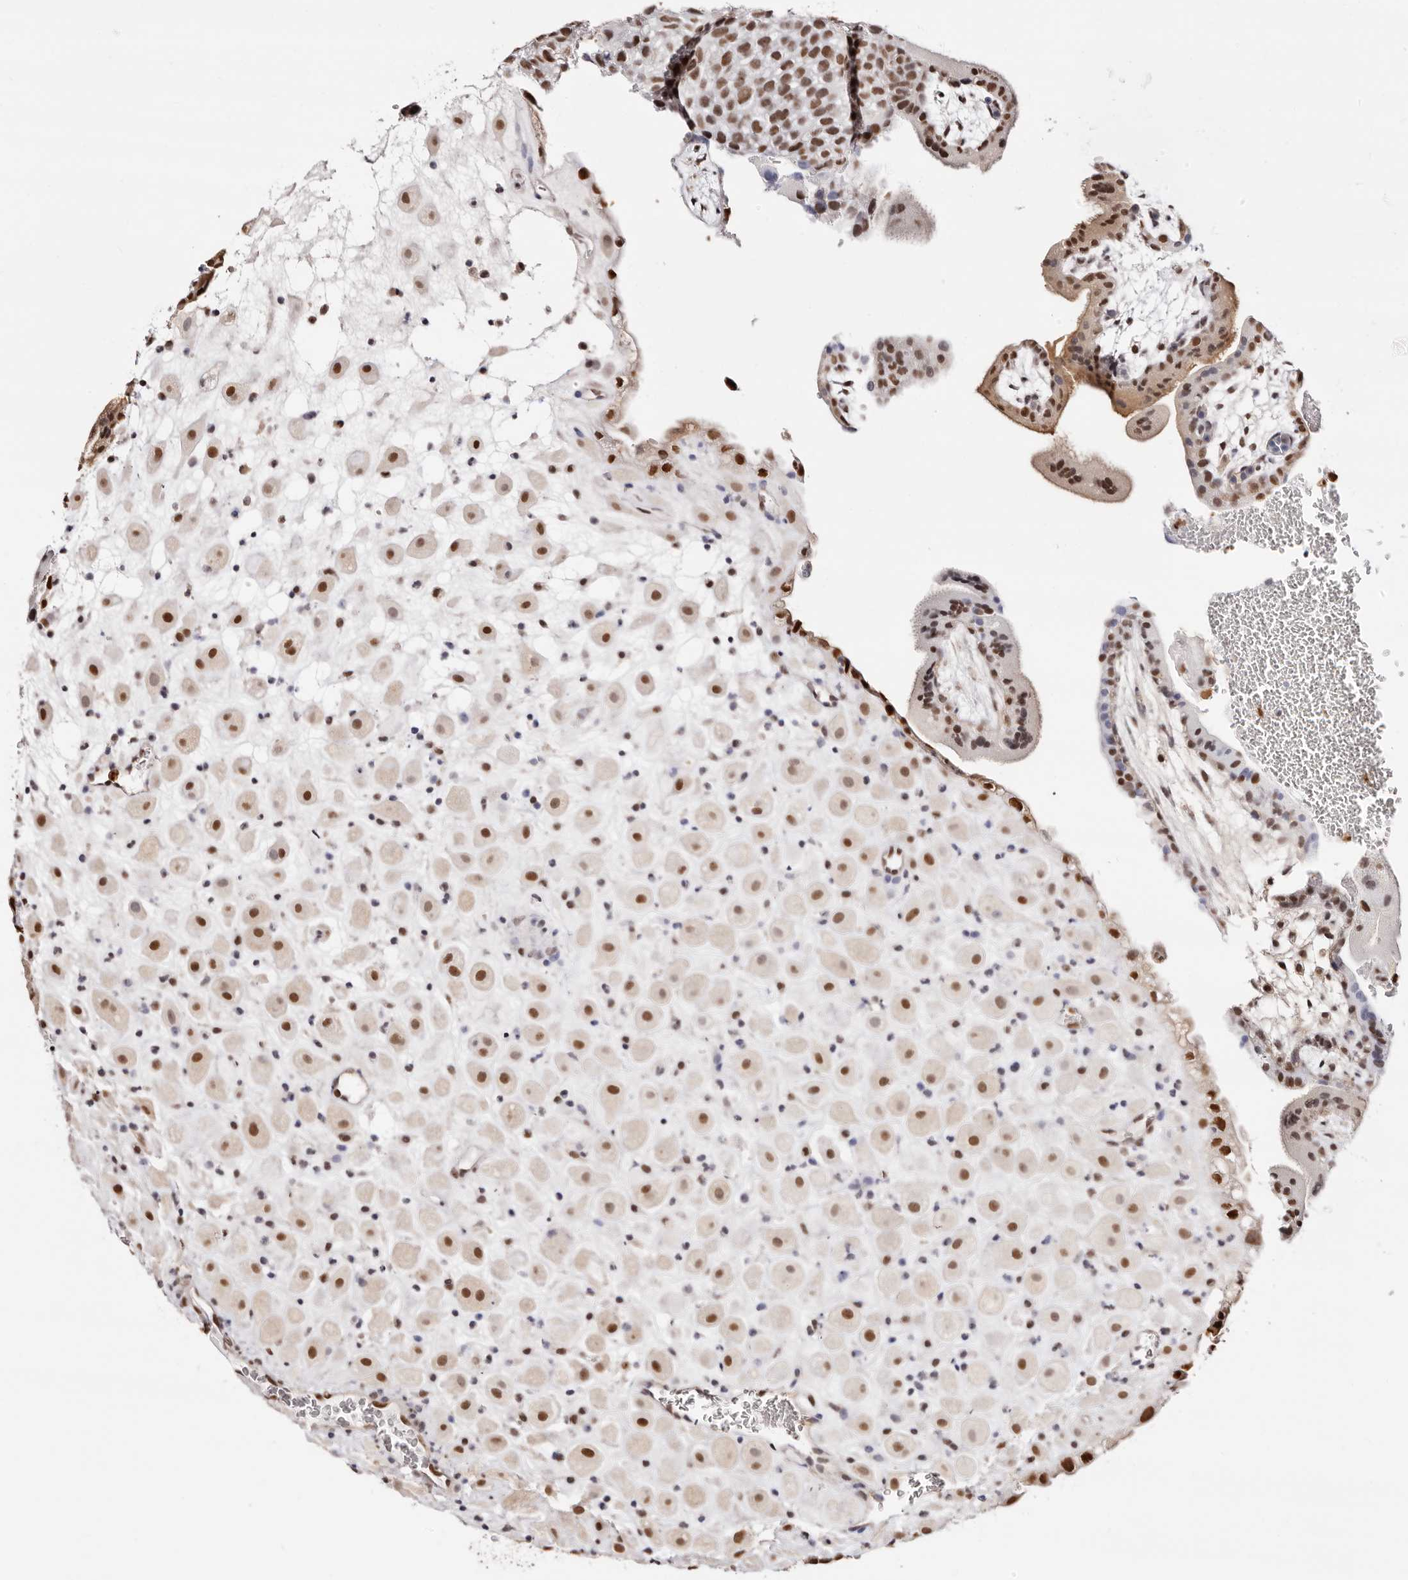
{"staining": {"intensity": "moderate", "quantity": ">75%", "location": "cytoplasmic/membranous,nuclear"}, "tissue": "placenta", "cell_type": "Trophoblastic cells", "image_type": "normal", "snomed": [{"axis": "morphology", "description": "Normal tissue, NOS"}, {"axis": "topography", "description": "Placenta"}], "caption": "Unremarkable placenta reveals moderate cytoplasmic/membranous,nuclear positivity in about >75% of trophoblastic cells.", "gene": "TKT", "patient": {"sex": "female", "age": 35}}